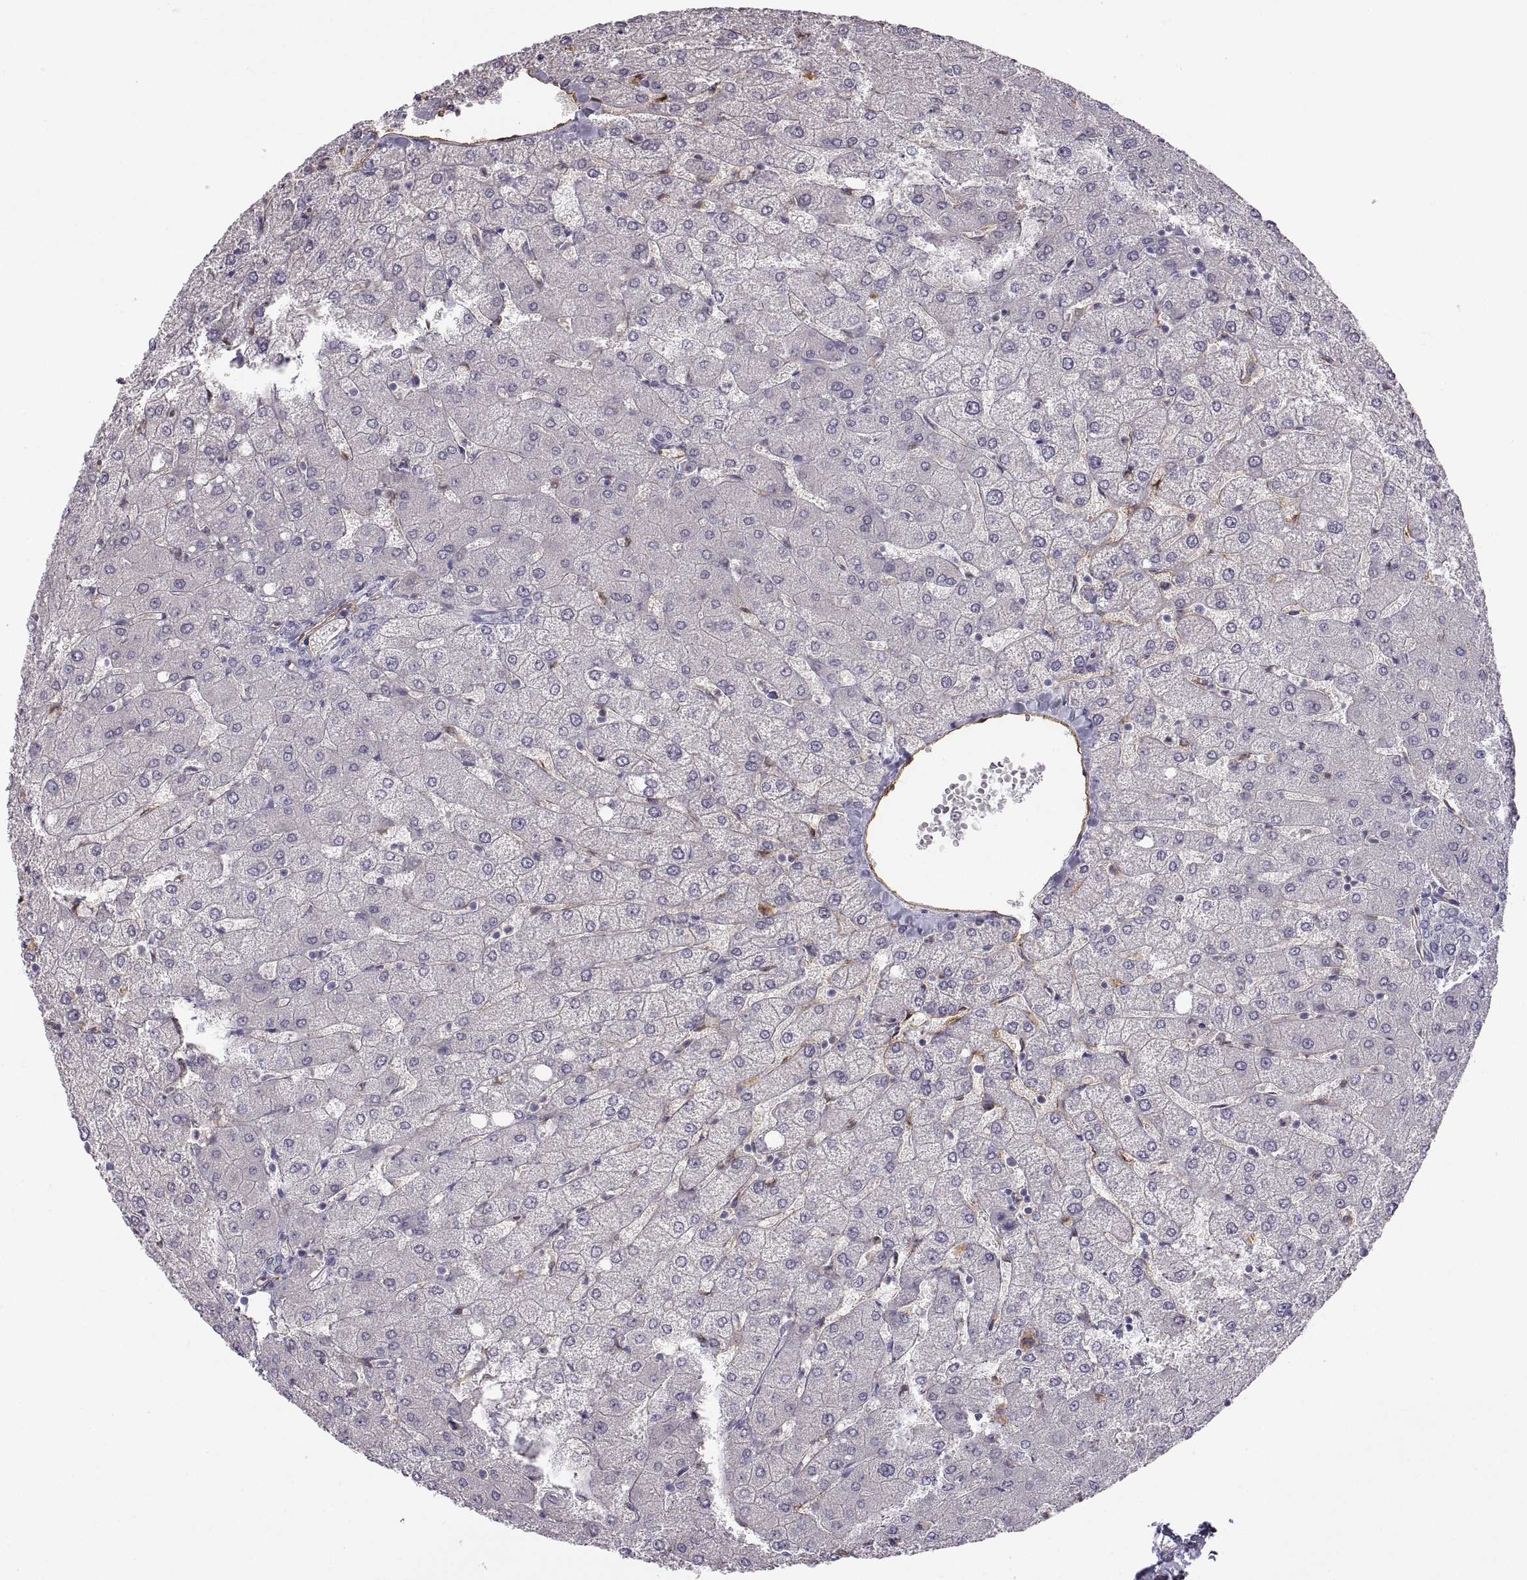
{"staining": {"intensity": "negative", "quantity": "none", "location": "none"}, "tissue": "liver", "cell_type": "Cholangiocytes", "image_type": "normal", "snomed": [{"axis": "morphology", "description": "Normal tissue, NOS"}, {"axis": "topography", "description": "Liver"}], "caption": "IHC histopathology image of normal liver: human liver stained with DAB exhibits no significant protein positivity in cholangiocytes.", "gene": "PGM5", "patient": {"sex": "female", "age": 54}}